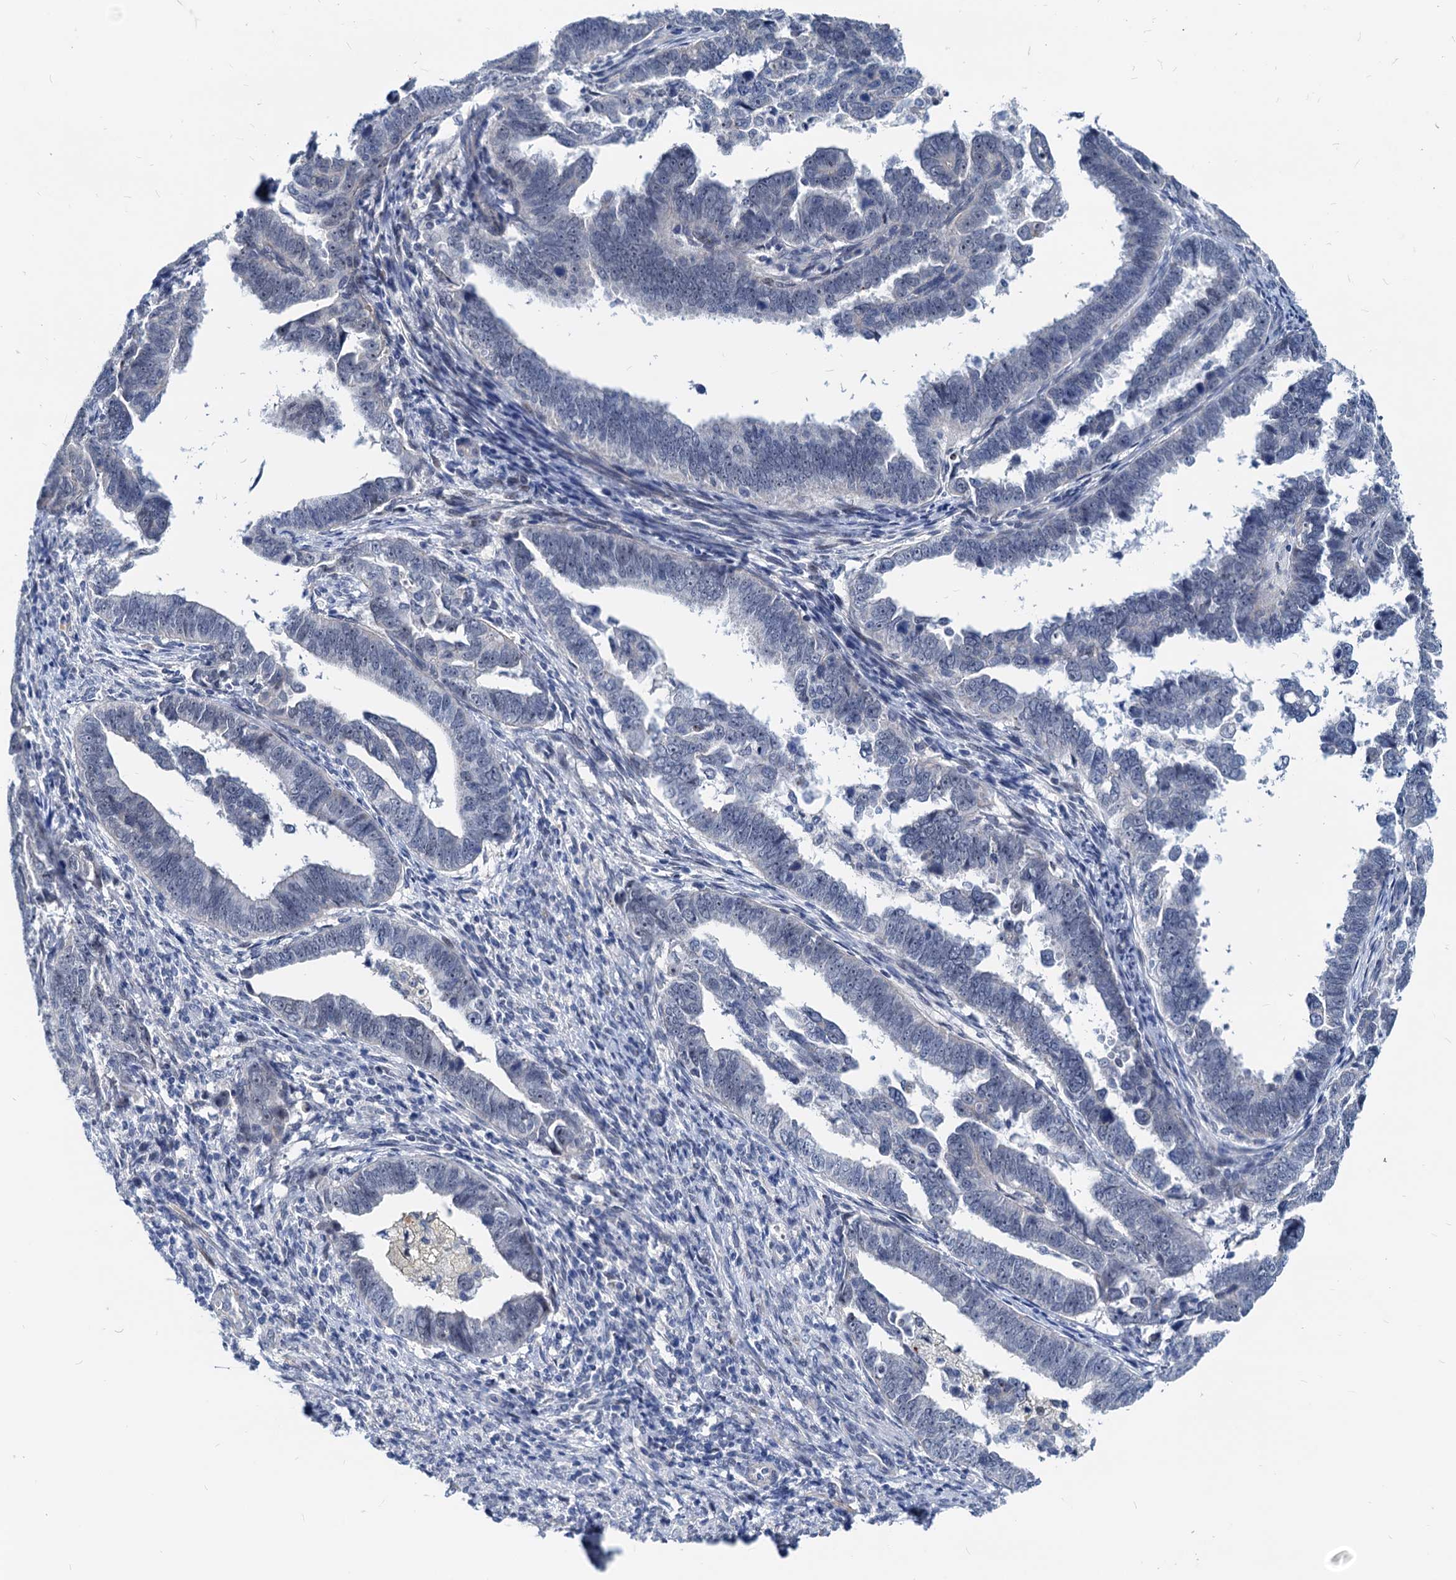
{"staining": {"intensity": "negative", "quantity": "none", "location": "none"}, "tissue": "endometrial cancer", "cell_type": "Tumor cells", "image_type": "cancer", "snomed": [{"axis": "morphology", "description": "Adenocarcinoma, NOS"}, {"axis": "topography", "description": "Endometrium"}], "caption": "Endometrial cancer stained for a protein using immunohistochemistry demonstrates no expression tumor cells.", "gene": "HSF2", "patient": {"sex": "female", "age": 75}}